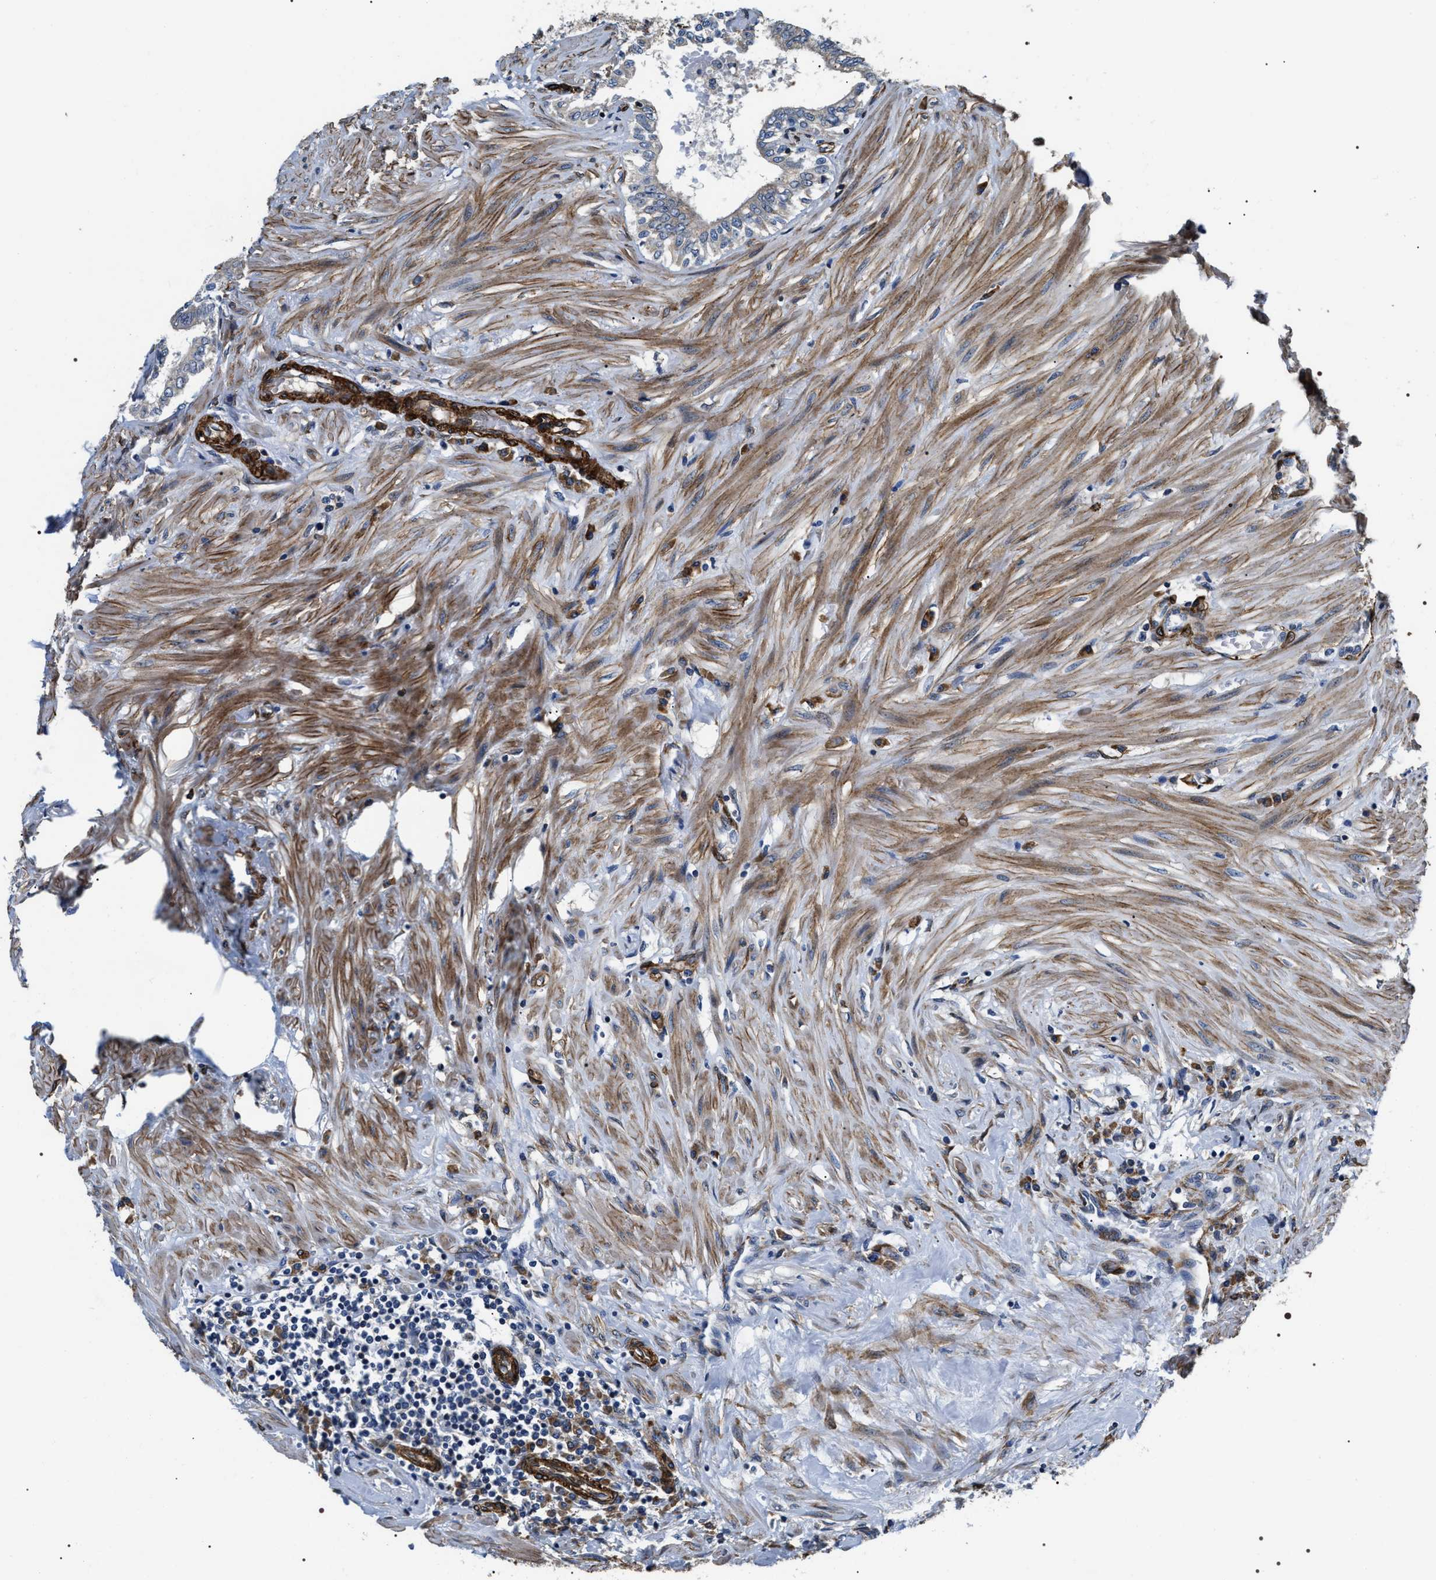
{"staining": {"intensity": "weak", "quantity": "25%-75%", "location": "cytoplasmic/membranous"}, "tissue": "seminal vesicle", "cell_type": "Glandular cells", "image_type": "normal", "snomed": [{"axis": "morphology", "description": "Normal tissue, NOS"}, {"axis": "morphology", "description": "Adenocarcinoma, High grade"}, {"axis": "topography", "description": "Prostate"}, {"axis": "topography", "description": "Seminal veicle"}], "caption": "An immunohistochemistry histopathology image of normal tissue is shown. Protein staining in brown shows weak cytoplasmic/membranous positivity in seminal vesicle within glandular cells. The protein is stained brown, and the nuclei are stained in blue (DAB (3,3'-diaminobenzidine) IHC with brightfield microscopy, high magnification).", "gene": "ZC3HAV1L", "patient": {"sex": "male", "age": 55}}